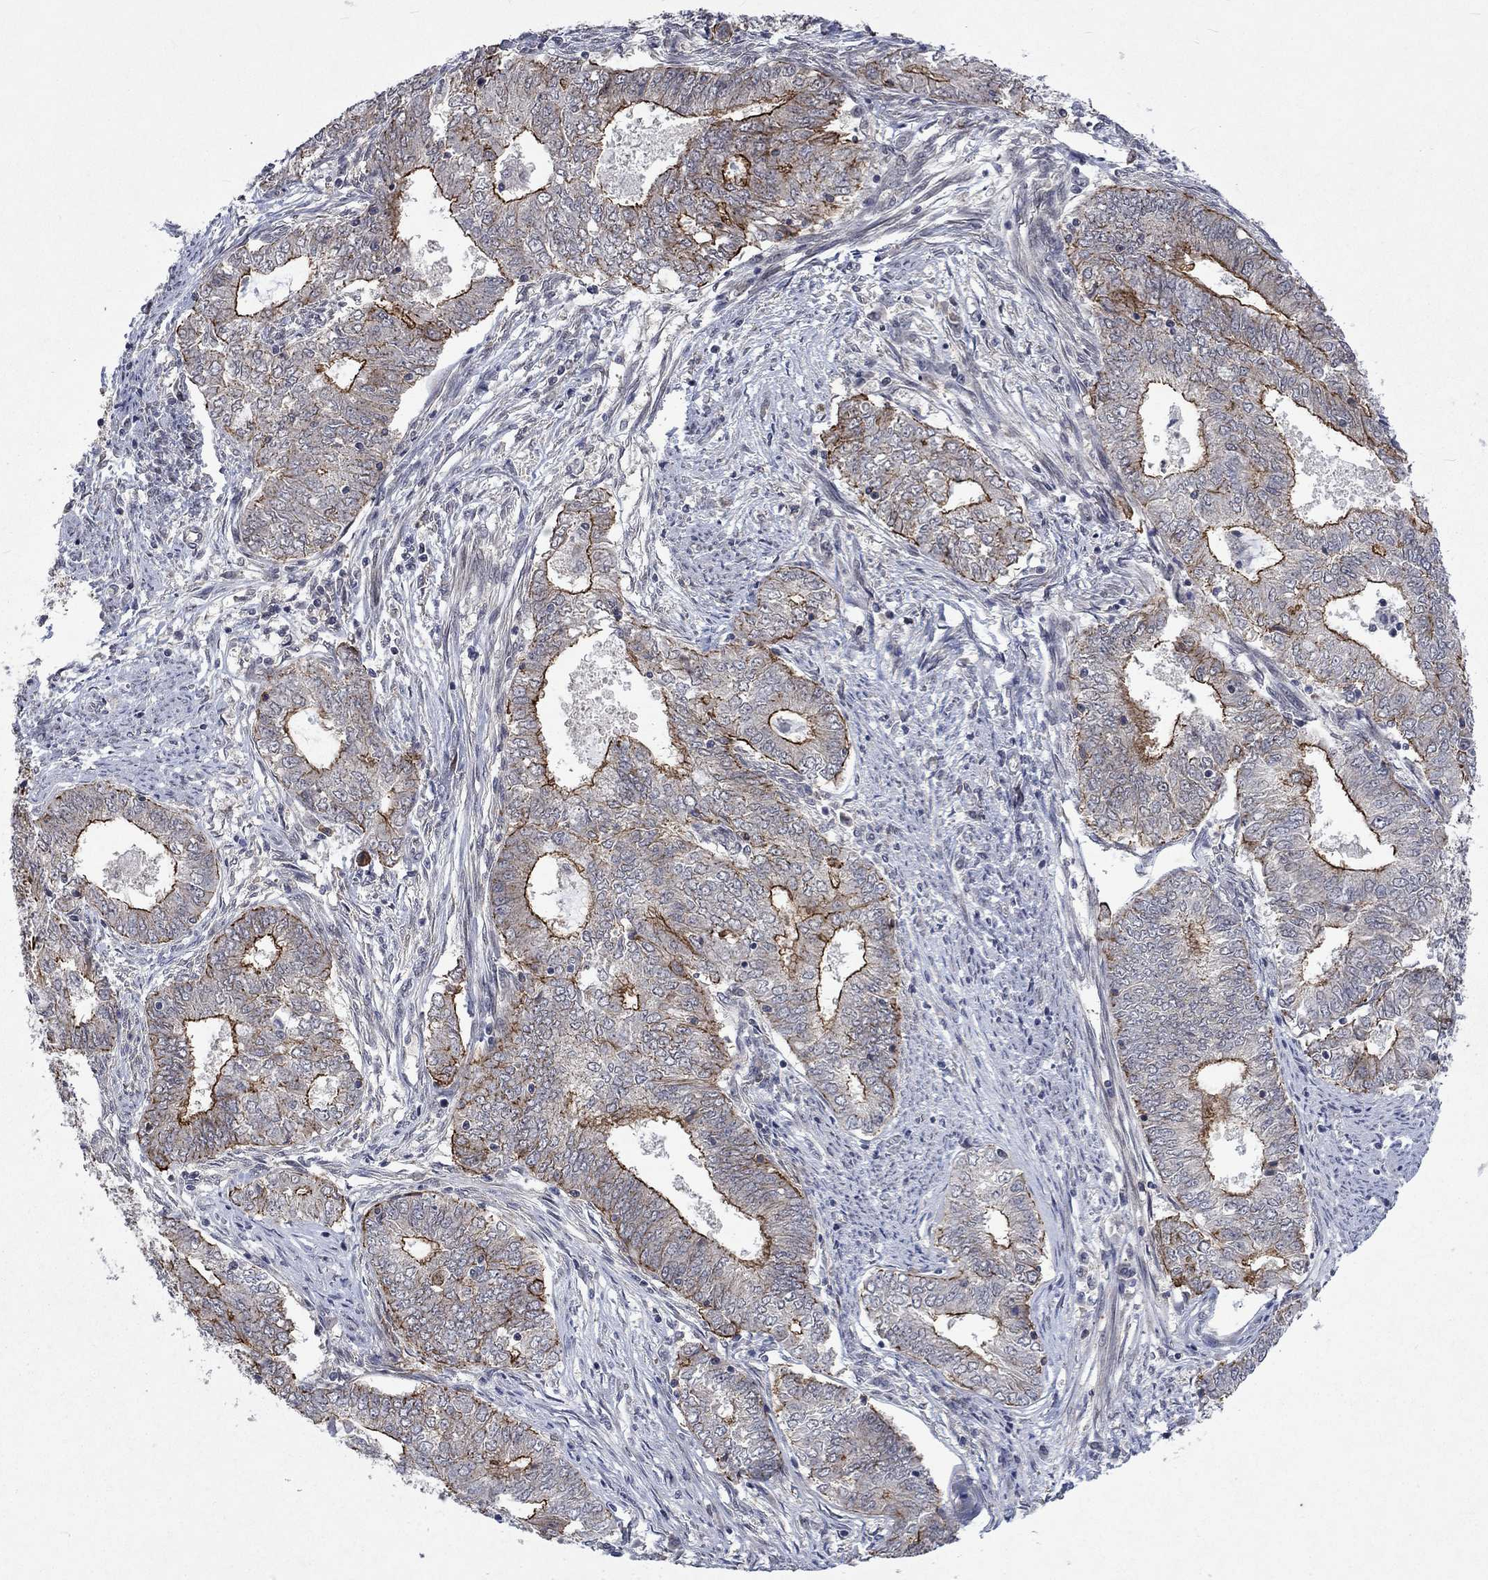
{"staining": {"intensity": "strong", "quantity": "25%-75%", "location": "cytoplasmic/membranous"}, "tissue": "endometrial cancer", "cell_type": "Tumor cells", "image_type": "cancer", "snomed": [{"axis": "morphology", "description": "Adenocarcinoma, NOS"}, {"axis": "topography", "description": "Endometrium"}], "caption": "Adenocarcinoma (endometrial) tissue reveals strong cytoplasmic/membranous staining in approximately 25%-75% of tumor cells, visualized by immunohistochemistry.", "gene": "PPP1R9A", "patient": {"sex": "female", "age": 62}}